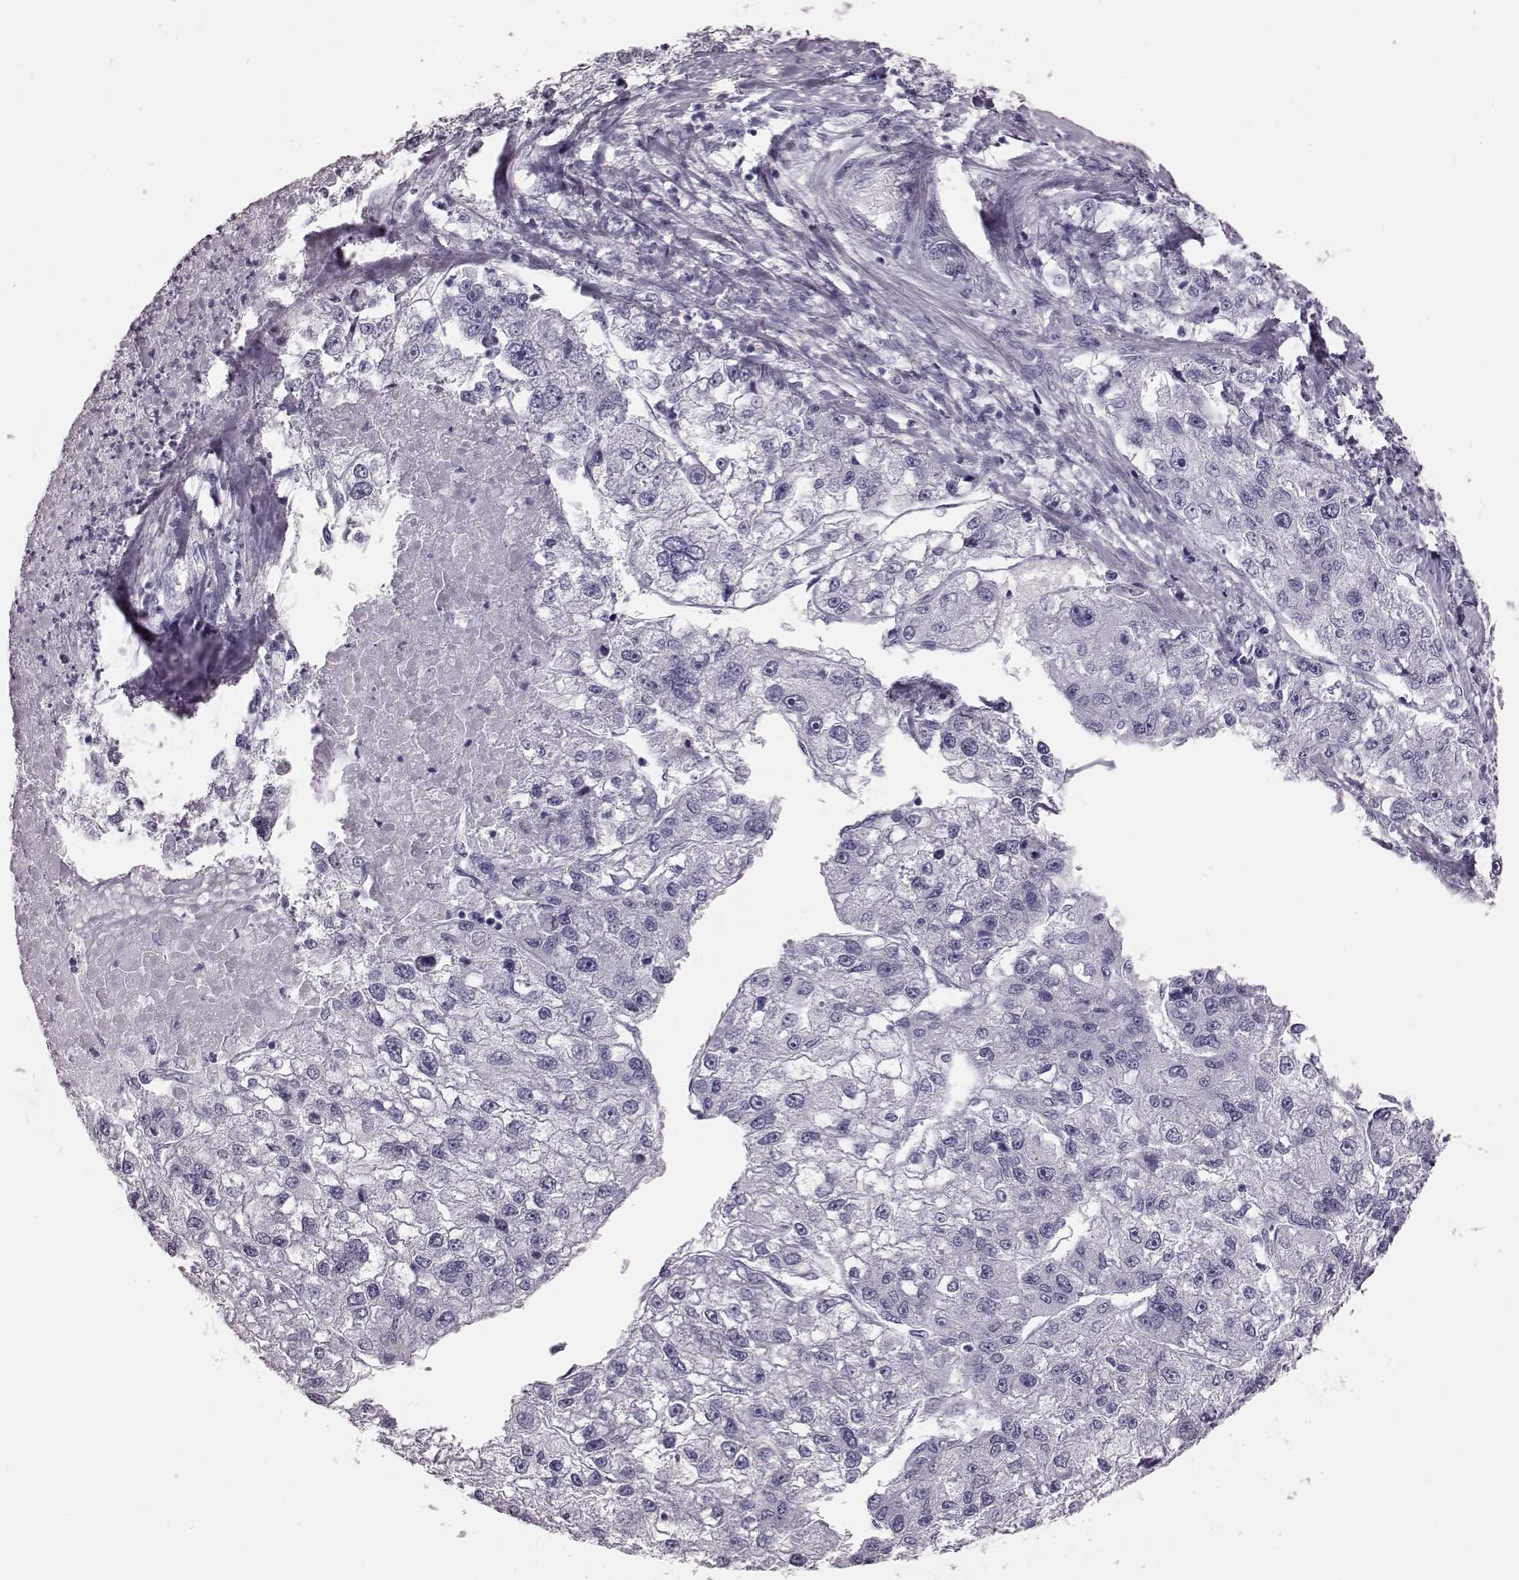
{"staining": {"intensity": "negative", "quantity": "none", "location": "none"}, "tissue": "liver cancer", "cell_type": "Tumor cells", "image_type": "cancer", "snomed": [{"axis": "morphology", "description": "Carcinoma, Hepatocellular, NOS"}, {"axis": "topography", "description": "Liver"}], "caption": "Immunohistochemistry of hepatocellular carcinoma (liver) demonstrates no staining in tumor cells. (DAB (3,3'-diaminobenzidine) immunohistochemistry (IHC) visualized using brightfield microscopy, high magnification).", "gene": "TCHHL1", "patient": {"sex": "male", "age": 56}}